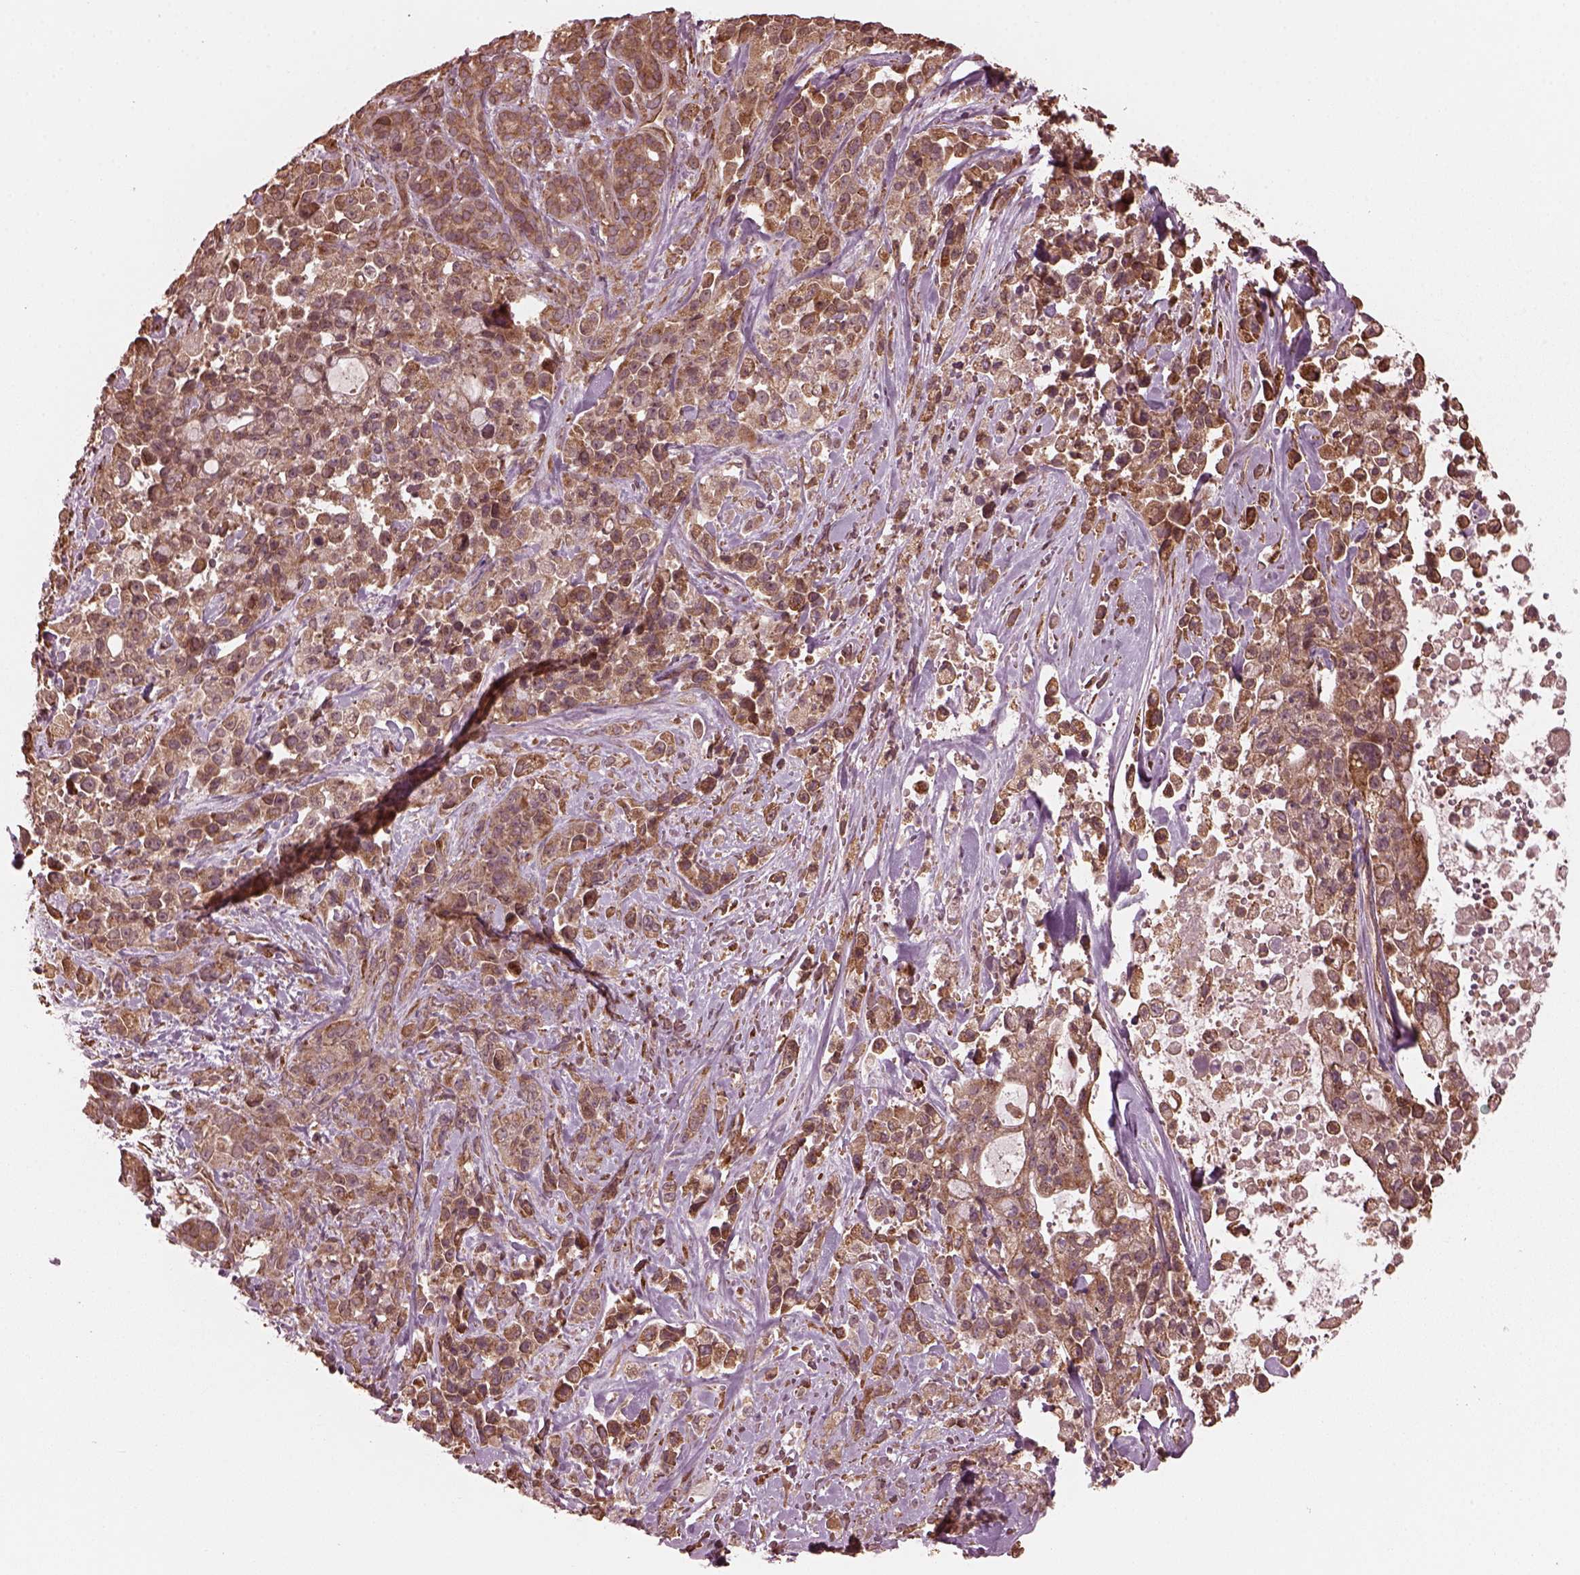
{"staining": {"intensity": "moderate", "quantity": ">75%", "location": "cytoplasmic/membranous"}, "tissue": "pancreatic cancer", "cell_type": "Tumor cells", "image_type": "cancer", "snomed": [{"axis": "morphology", "description": "Adenocarcinoma, NOS"}, {"axis": "topography", "description": "Pancreas"}], "caption": "Immunohistochemistry histopathology image of adenocarcinoma (pancreatic) stained for a protein (brown), which demonstrates medium levels of moderate cytoplasmic/membranous expression in about >75% of tumor cells.", "gene": "ZNF292", "patient": {"sex": "male", "age": 44}}